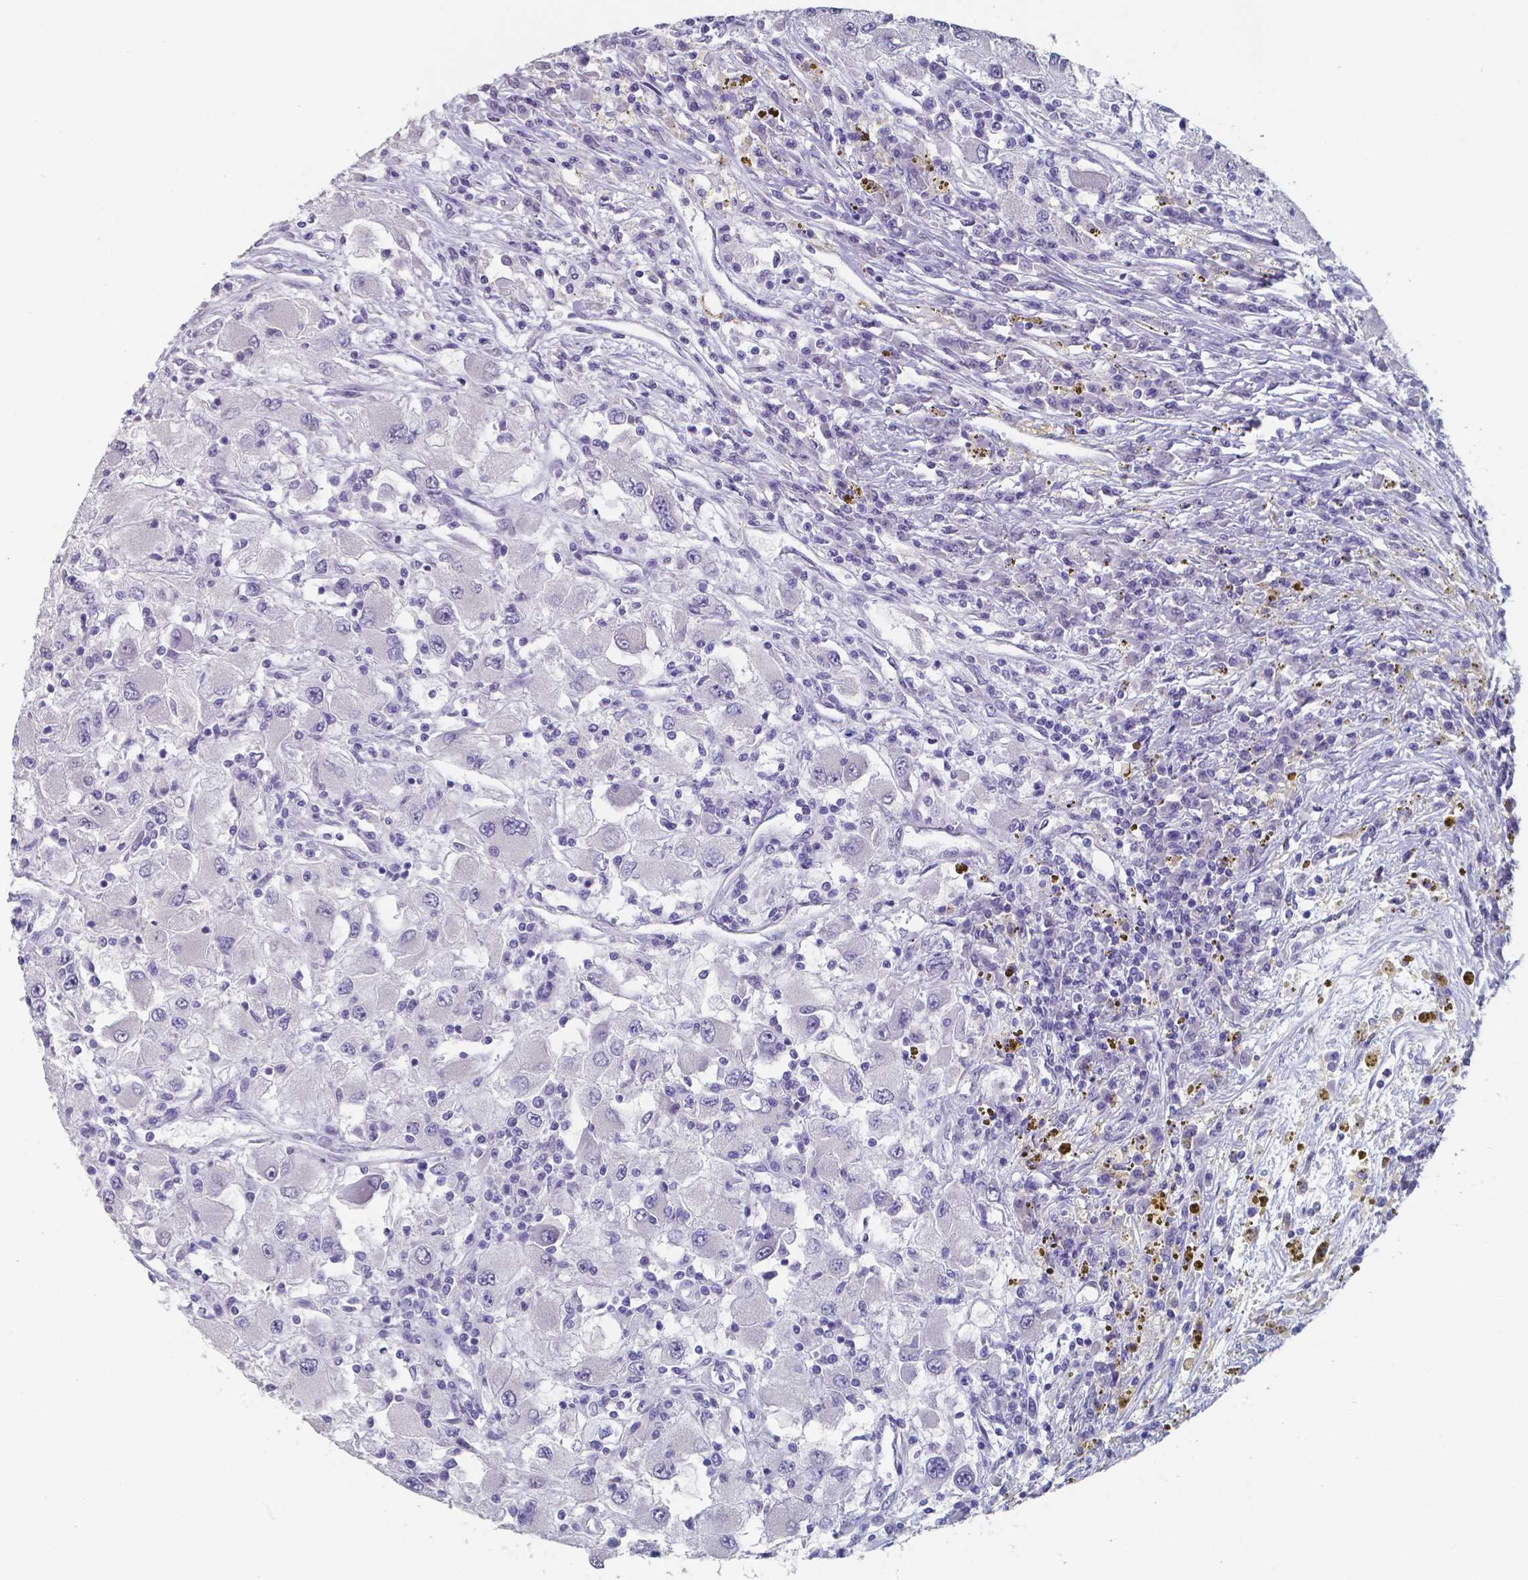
{"staining": {"intensity": "negative", "quantity": "none", "location": "none"}, "tissue": "renal cancer", "cell_type": "Tumor cells", "image_type": "cancer", "snomed": [{"axis": "morphology", "description": "Adenocarcinoma, NOS"}, {"axis": "topography", "description": "Kidney"}], "caption": "The image reveals no staining of tumor cells in adenocarcinoma (renal).", "gene": "PLA2R1", "patient": {"sex": "female", "age": 67}}